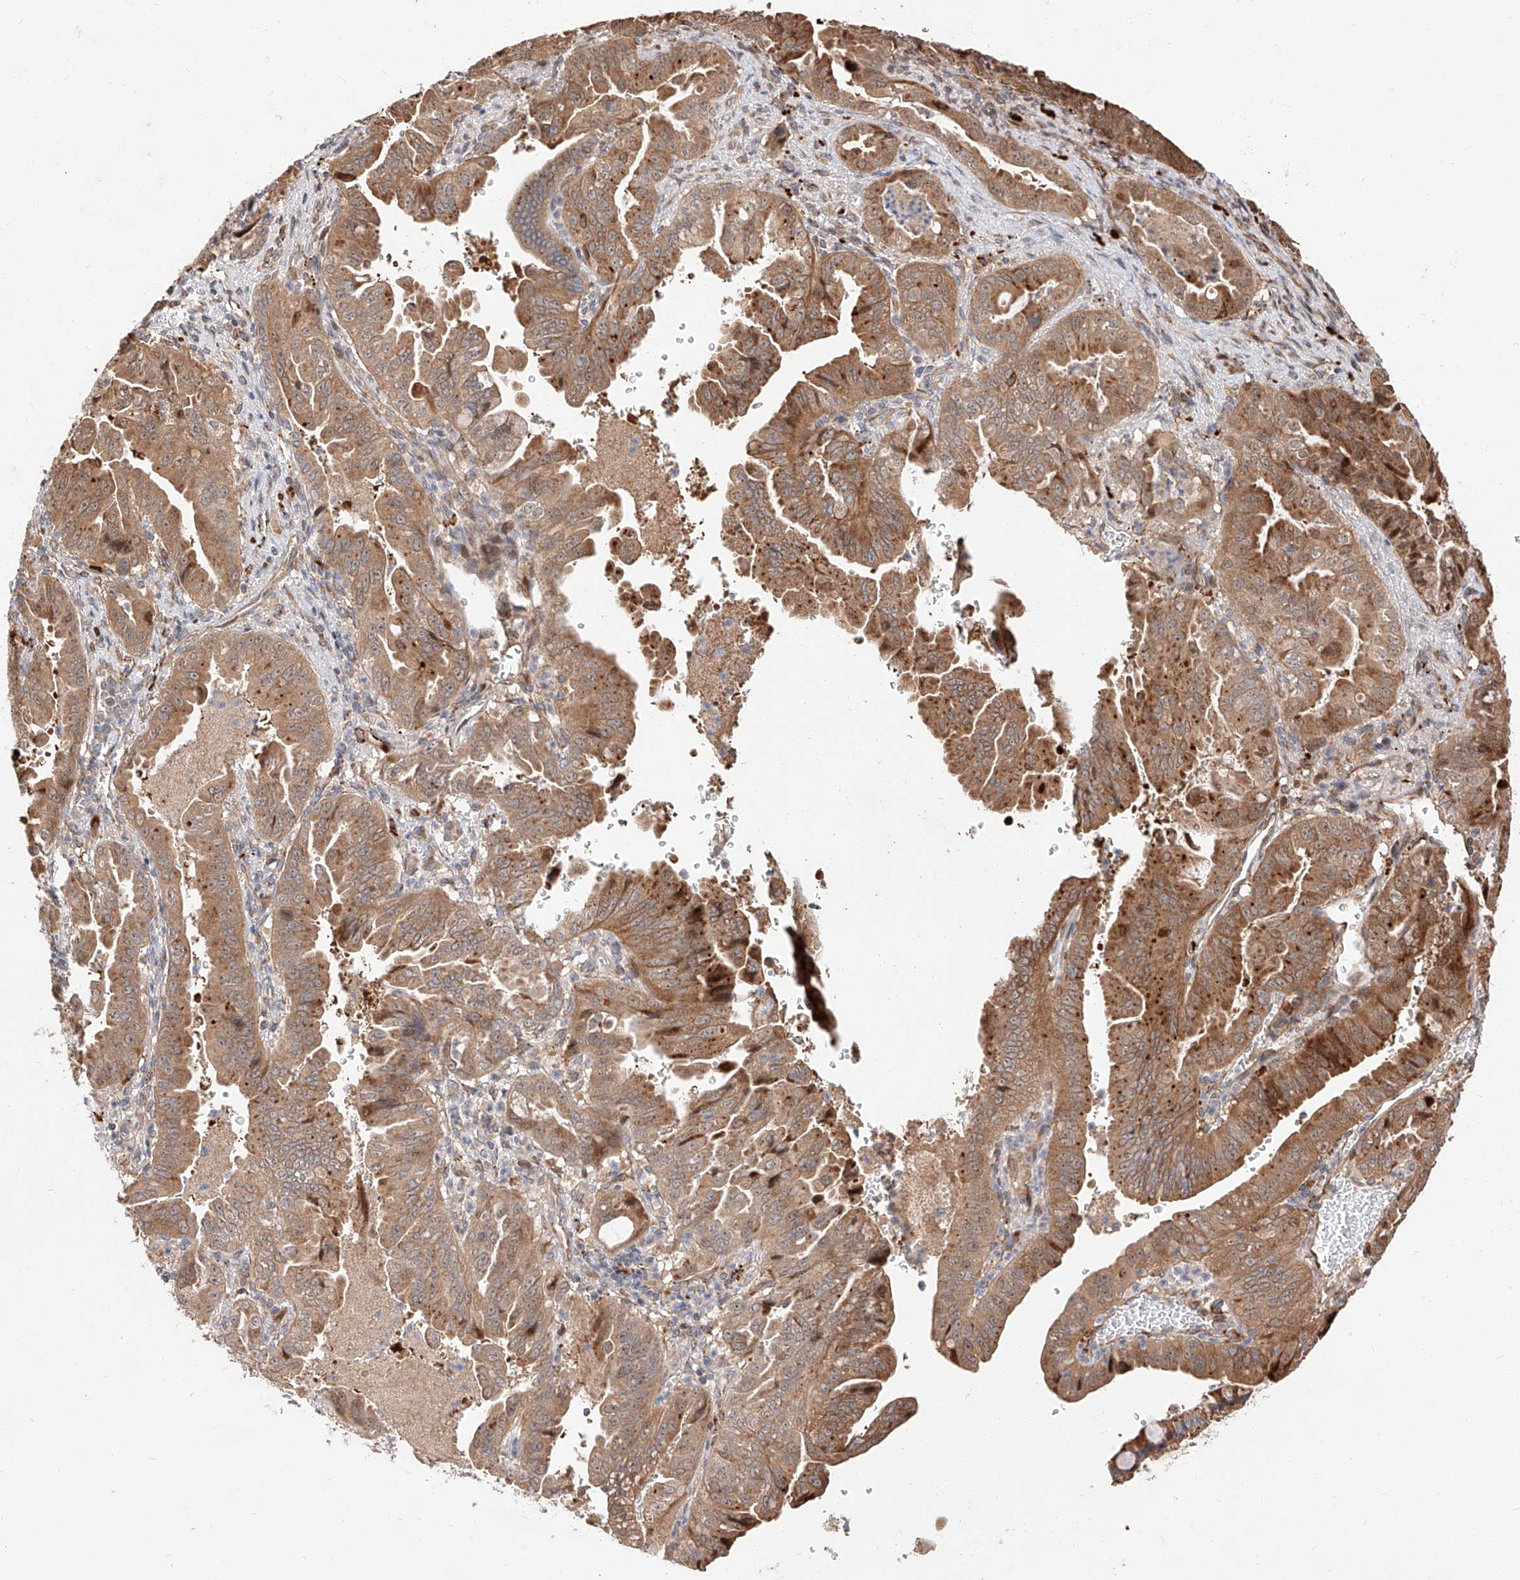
{"staining": {"intensity": "moderate", "quantity": ">75%", "location": "cytoplasmic/membranous"}, "tissue": "pancreatic cancer", "cell_type": "Tumor cells", "image_type": "cancer", "snomed": [{"axis": "morphology", "description": "Adenocarcinoma, NOS"}, {"axis": "topography", "description": "Pancreas"}], "caption": "Pancreatic cancer stained with DAB (3,3'-diaminobenzidine) immunohistochemistry shows medium levels of moderate cytoplasmic/membranous expression in approximately >75% of tumor cells.", "gene": "DIRAS3", "patient": {"sex": "male", "age": 70}}